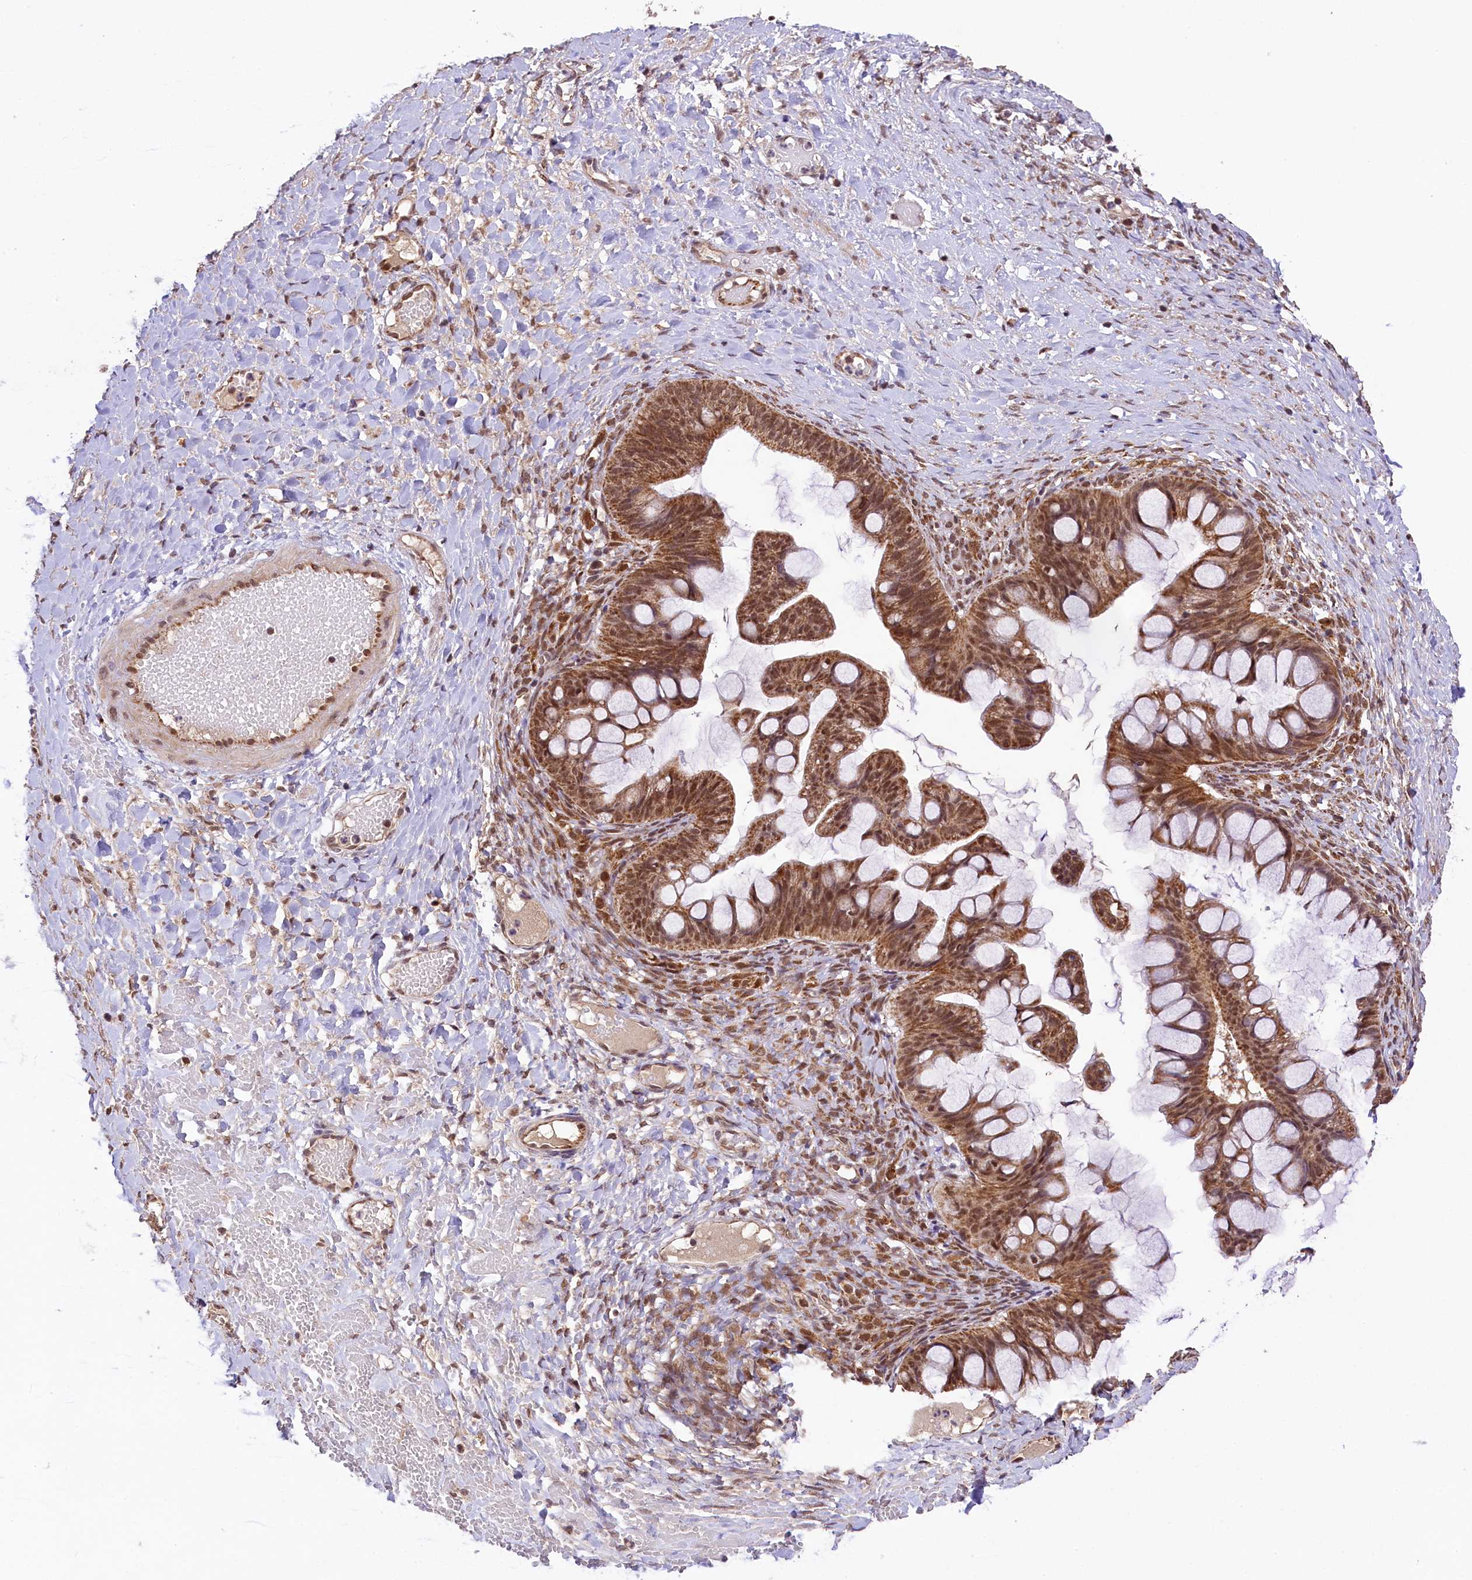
{"staining": {"intensity": "moderate", "quantity": ">75%", "location": "cytoplasmic/membranous,nuclear"}, "tissue": "ovarian cancer", "cell_type": "Tumor cells", "image_type": "cancer", "snomed": [{"axis": "morphology", "description": "Cystadenocarcinoma, mucinous, NOS"}, {"axis": "topography", "description": "Ovary"}], "caption": "This histopathology image displays immunohistochemistry (IHC) staining of human ovarian mucinous cystadenocarcinoma, with medium moderate cytoplasmic/membranous and nuclear expression in about >75% of tumor cells.", "gene": "PAF1", "patient": {"sex": "female", "age": 73}}